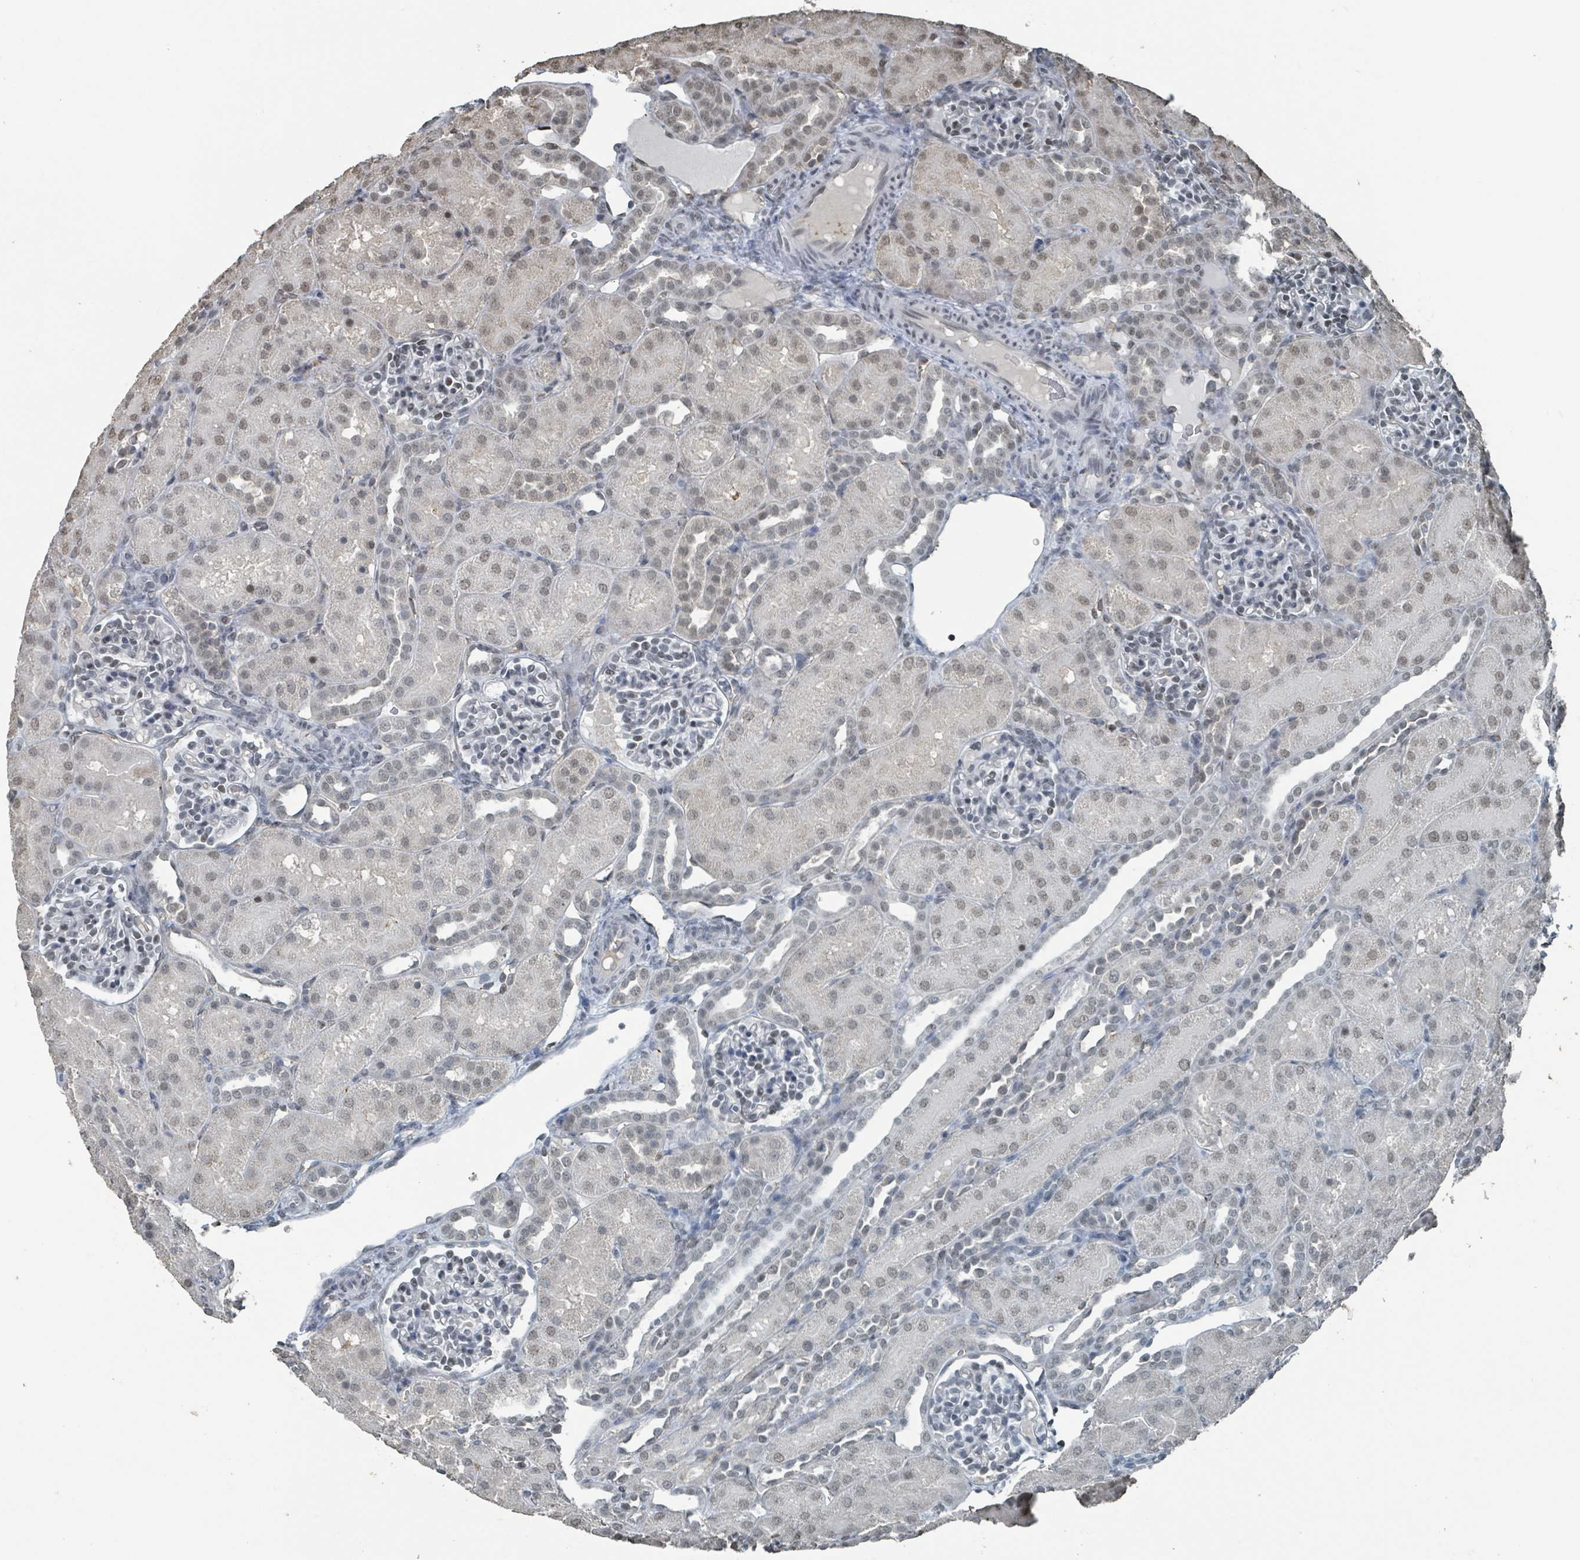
{"staining": {"intensity": "moderate", "quantity": "<25%", "location": "nuclear"}, "tissue": "kidney", "cell_type": "Cells in glomeruli", "image_type": "normal", "snomed": [{"axis": "morphology", "description": "Normal tissue, NOS"}, {"axis": "topography", "description": "Kidney"}], "caption": "Benign kidney shows moderate nuclear expression in about <25% of cells in glomeruli, visualized by immunohistochemistry. Immunohistochemistry (ihc) stains the protein of interest in brown and the nuclei are stained blue.", "gene": "PHIP", "patient": {"sex": "male", "age": 1}}